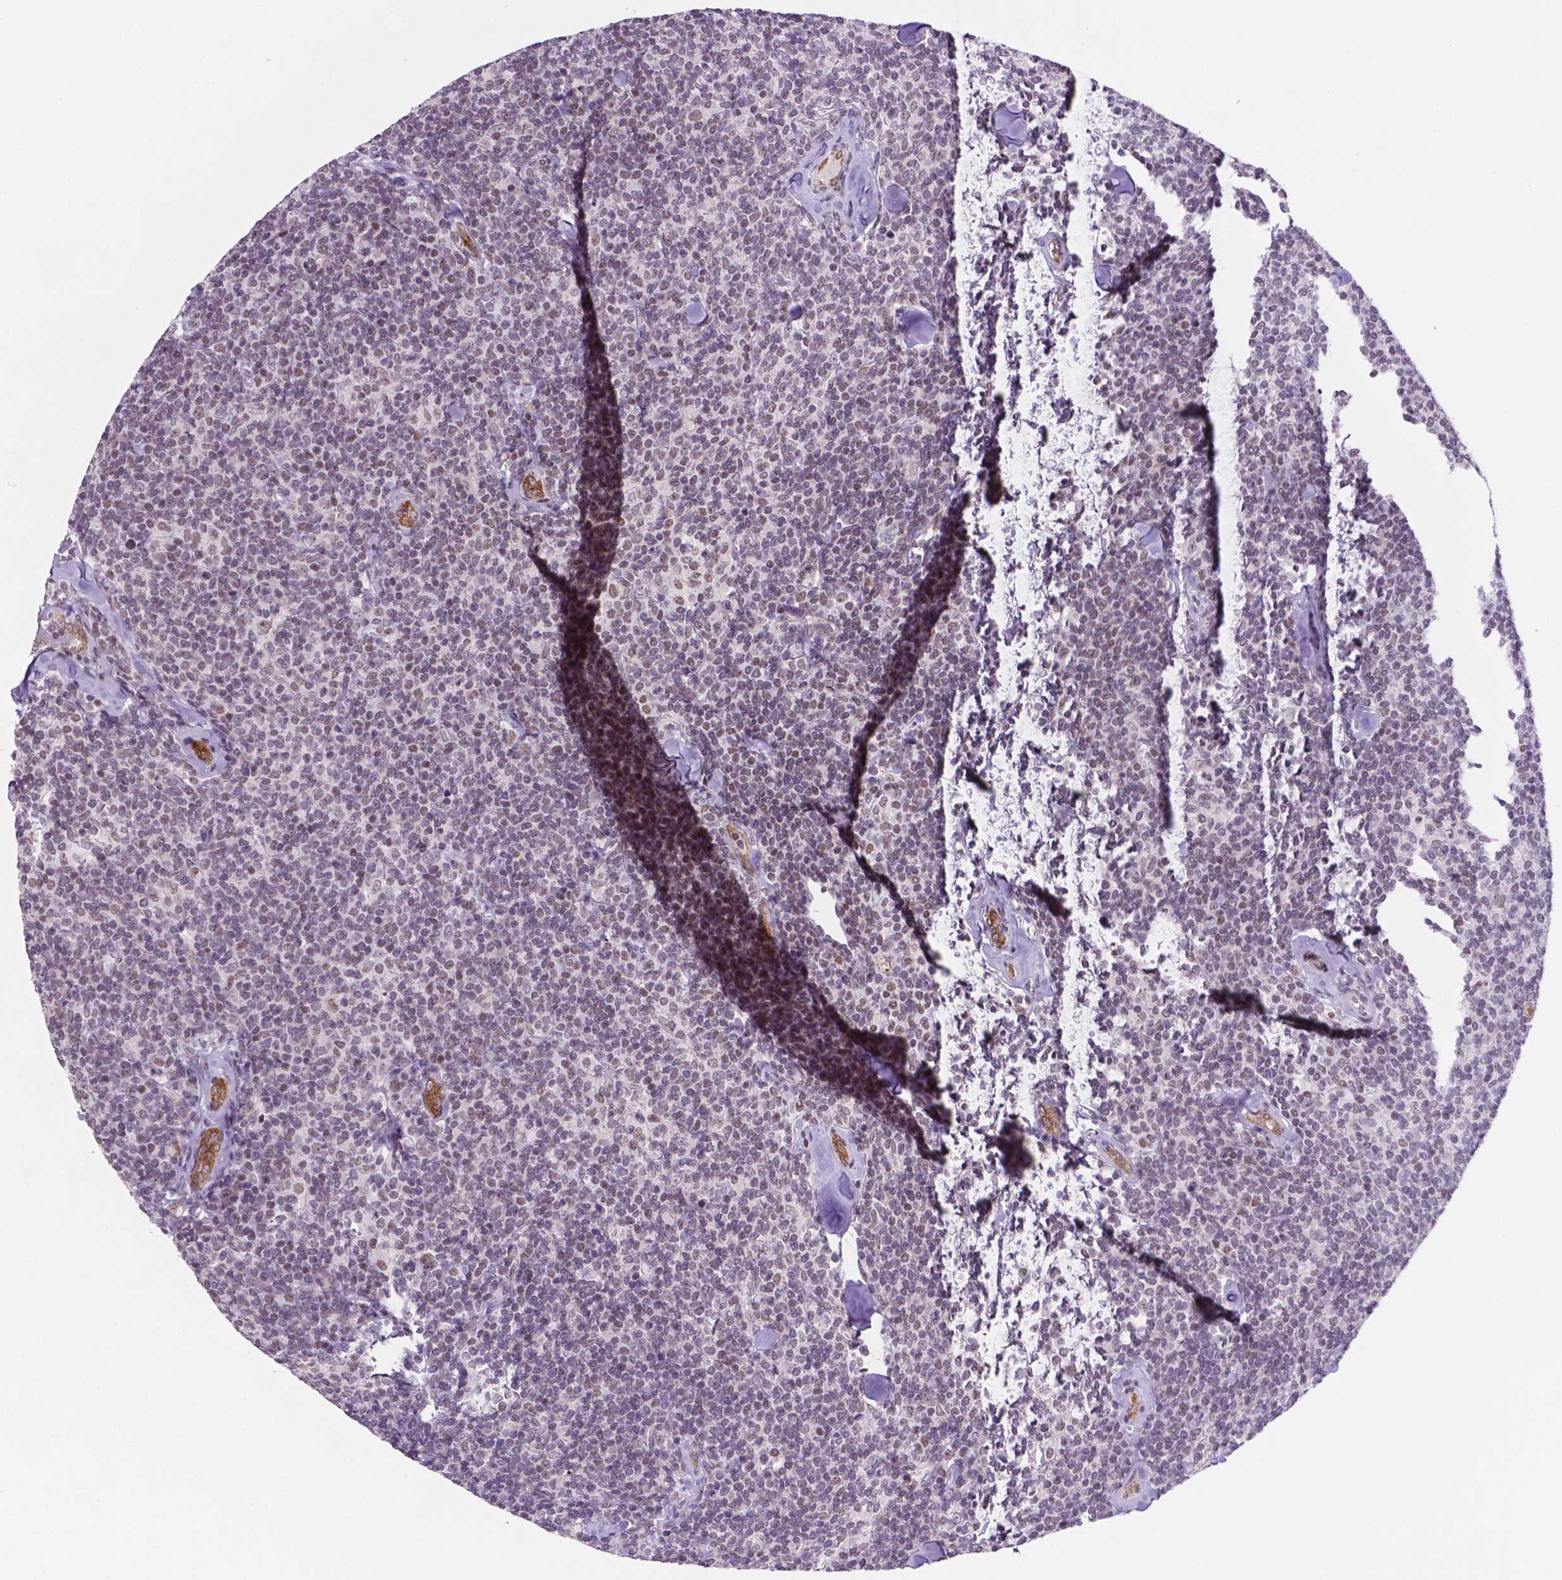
{"staining": {"intensity": "weak", "quantity": "<25%", "location": "nuclear"}, "tissue": "lymphoma", "cell_type": "Tumor cells", "image_type": "cancer", "snomed": [{"axis": "morphology", "description": "Malignant lymphoma, non-Hodgkin's type, Low grade"}, {"axis": "topography", "description": "Lymph node"}], "caption": "Lymphoma was stained to show a protein in brown. There is no significant staining in tumor cells.", "gene": "NCOR1", "patient": {"sex": "female", "age": 56}}